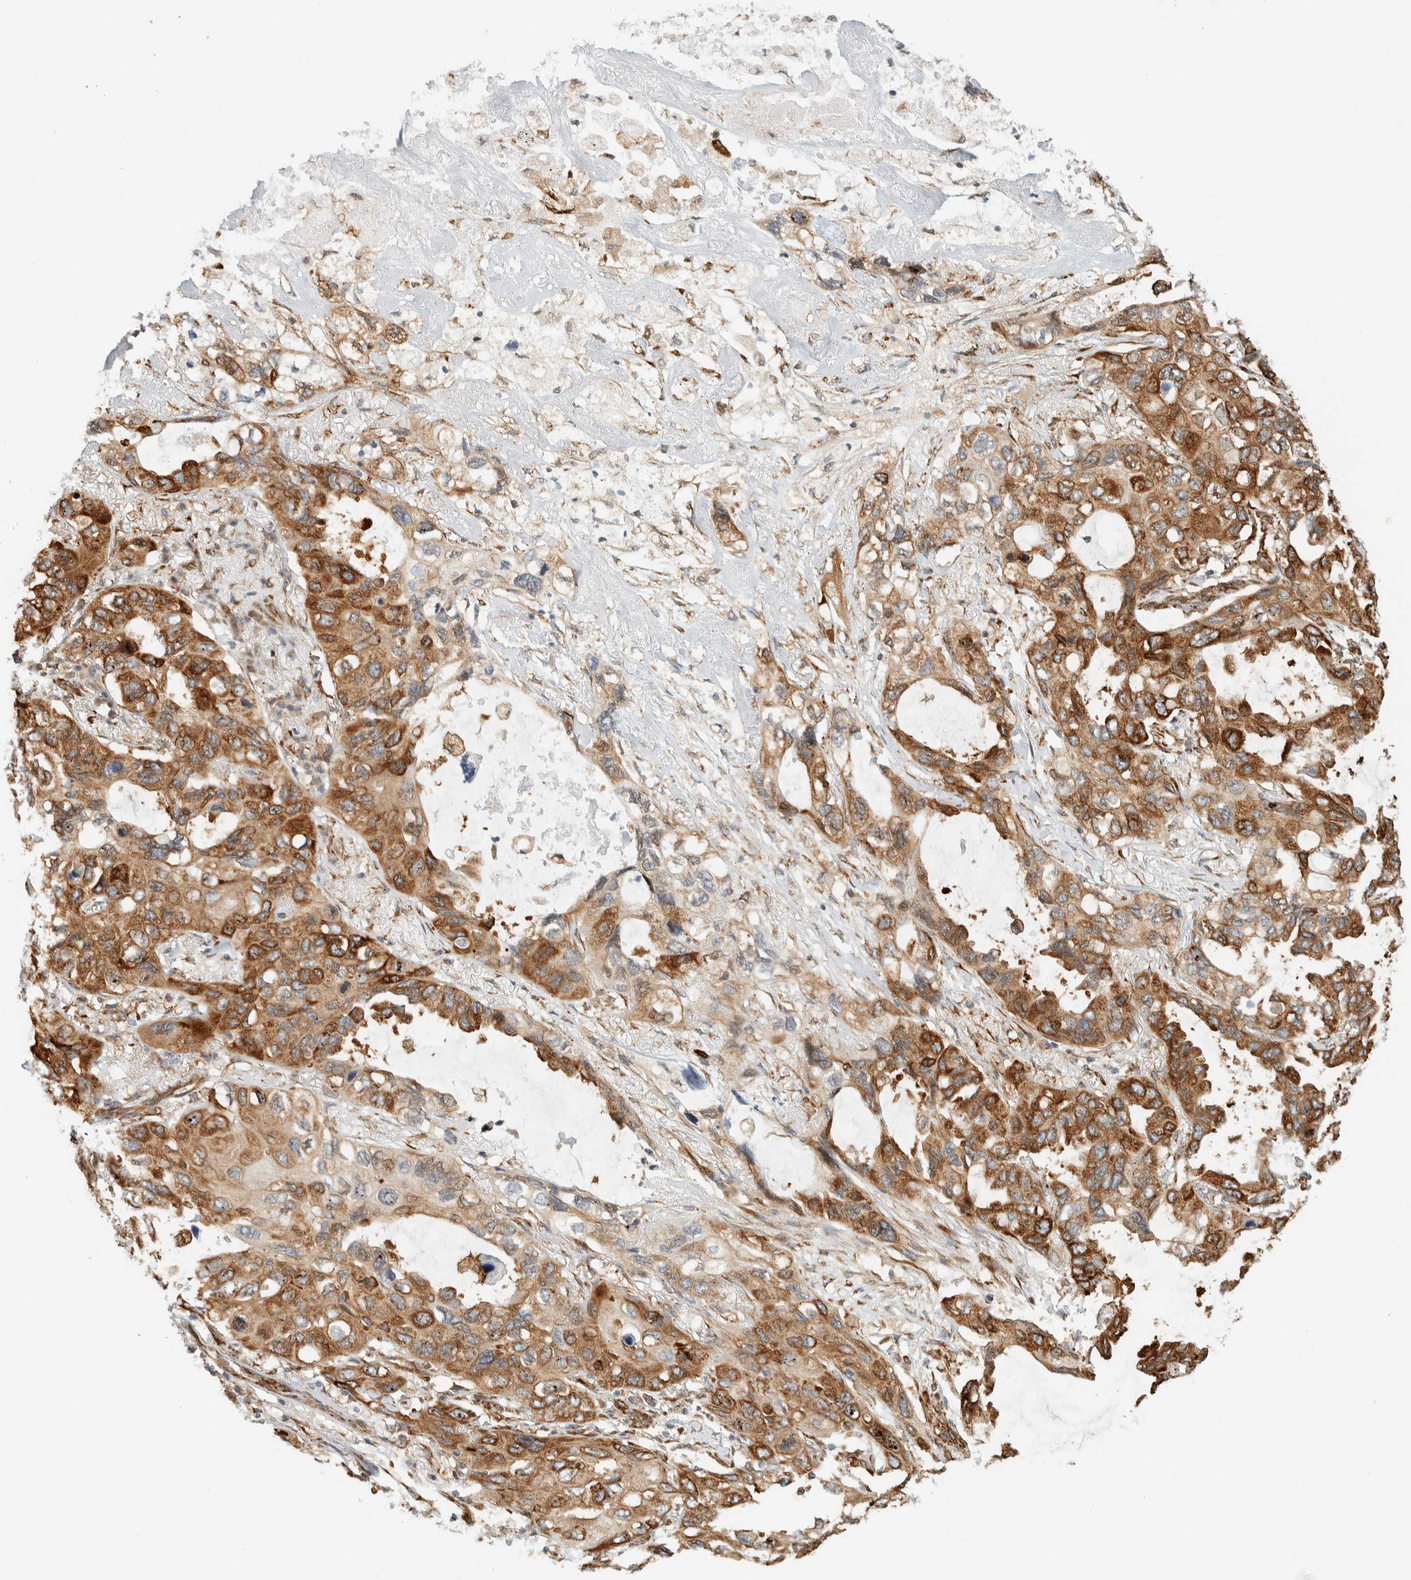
{"staining": {"intensity": "moderate", "quantity": ">75%", "location": "cytoplasmic/membranous"}, "tissue": "lung cancer", "cell_type": "Tumor cells", "image_type": "cancer", "snomed": [{"axis": "morphology", "description": "Squamous cell carcinoma, NOS"}, {"axis": "topography", "description": "Lung"}], "caption": "A medium amount of moderate cytoplasmic/membranous positivity is identified in approximately >75% of tumor cells in squamous cell carcinoma (lung) tissue.", "gene": "LLGL2", "patient": {"sex": "female", "age": 73}}